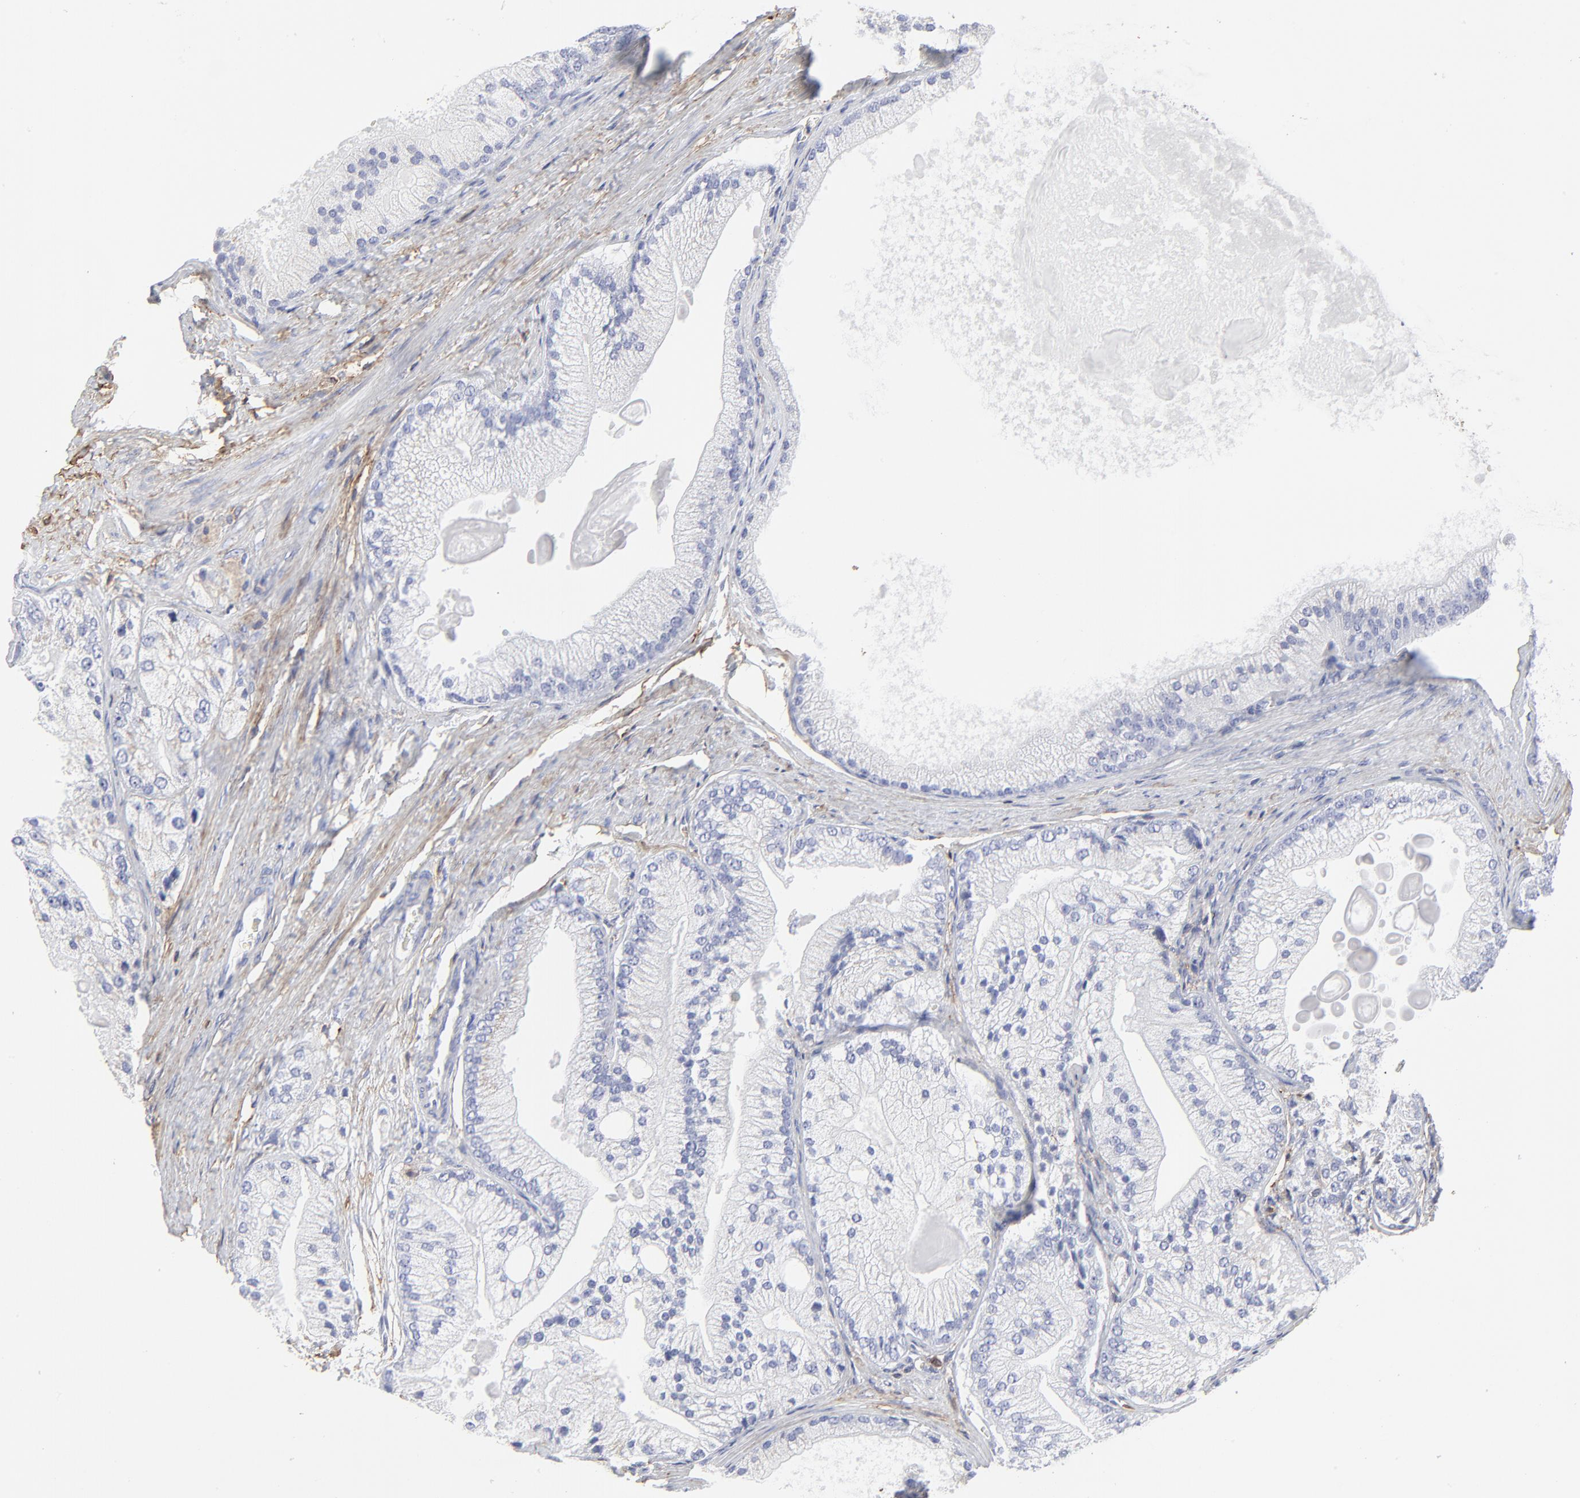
{"staining": {"intensity": "negative", "quantity": "none", "location": "none"}, "tissue": "prostate cancer", "cell_type": "Tumor cells", "image_type": "cancer", "snomed": [{"axis": "morphology", "description": "Adenocarcinoma, Low grade"}, {"axis": "topography", "description": "Prostate"}], "caption": "IHC photomicrograph of human prostate cancer (low-grade adenocarcinoma) stained for a protein (brown), which reveals no staining in tumor cells. (Brightfield microscopy of DAB immunohistochemistry at high magnification).", "gene": "ANXA6", "patient": {"sex": "male", "age": 69}}